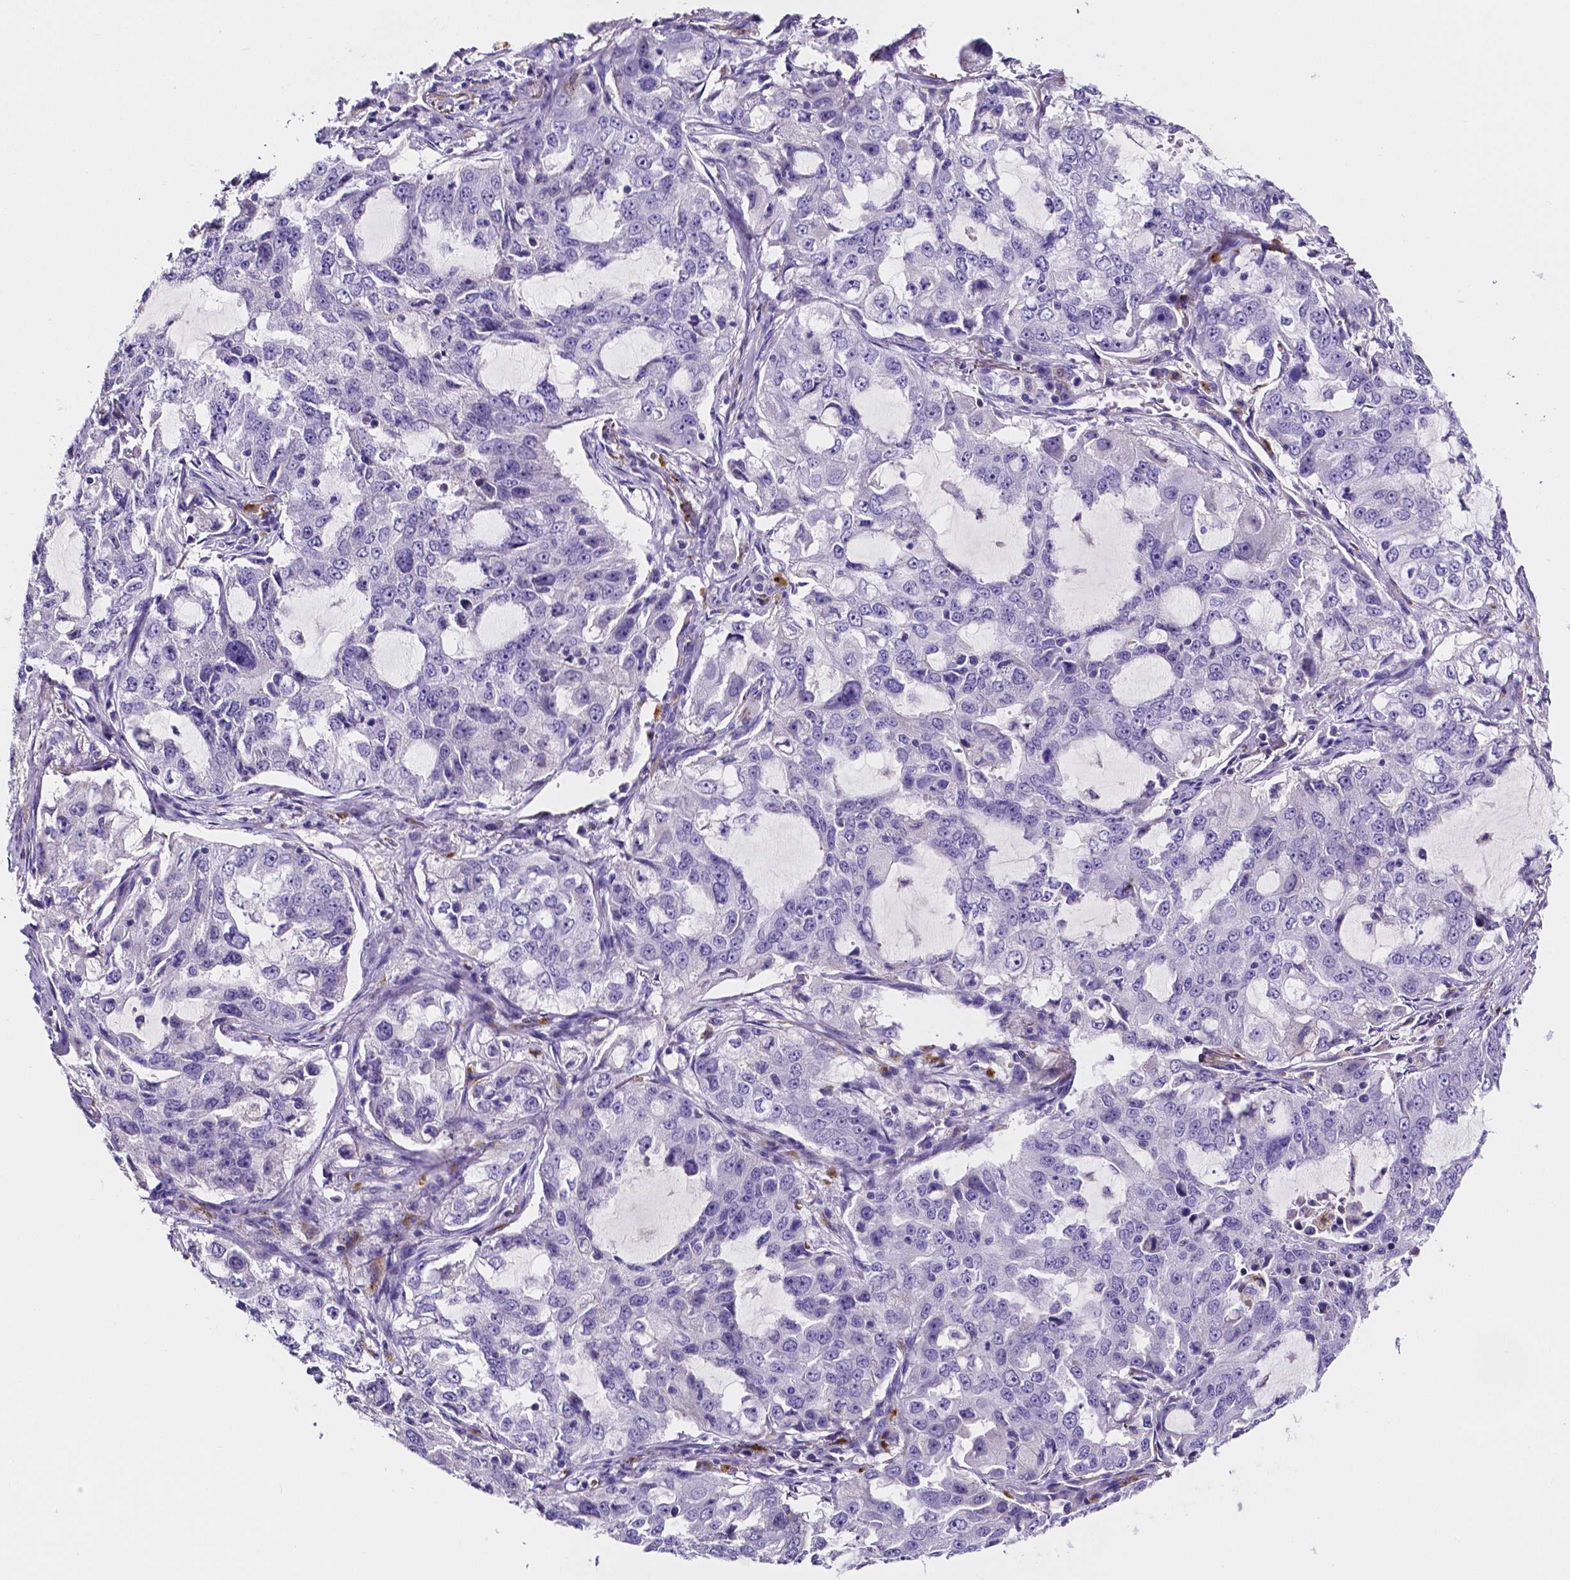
{"staining": {"intensity": "negative", "quantity": "none", "location": "none"}, "tissue": "lung cancer", "cell_type": "Tumor cells", "image_type": "cancer", "snomed": [{"axis": "morphology", "description": "Adenocarcinoma, NOS"}, {"axis": "topography", "description": "Lung"}], "caption": "Protein analysis of lung adenocarcinoma reveals no significant positivity in tumor cells.", "gene": "NRGN", "patient": {"sex": "female", "age": 61}}